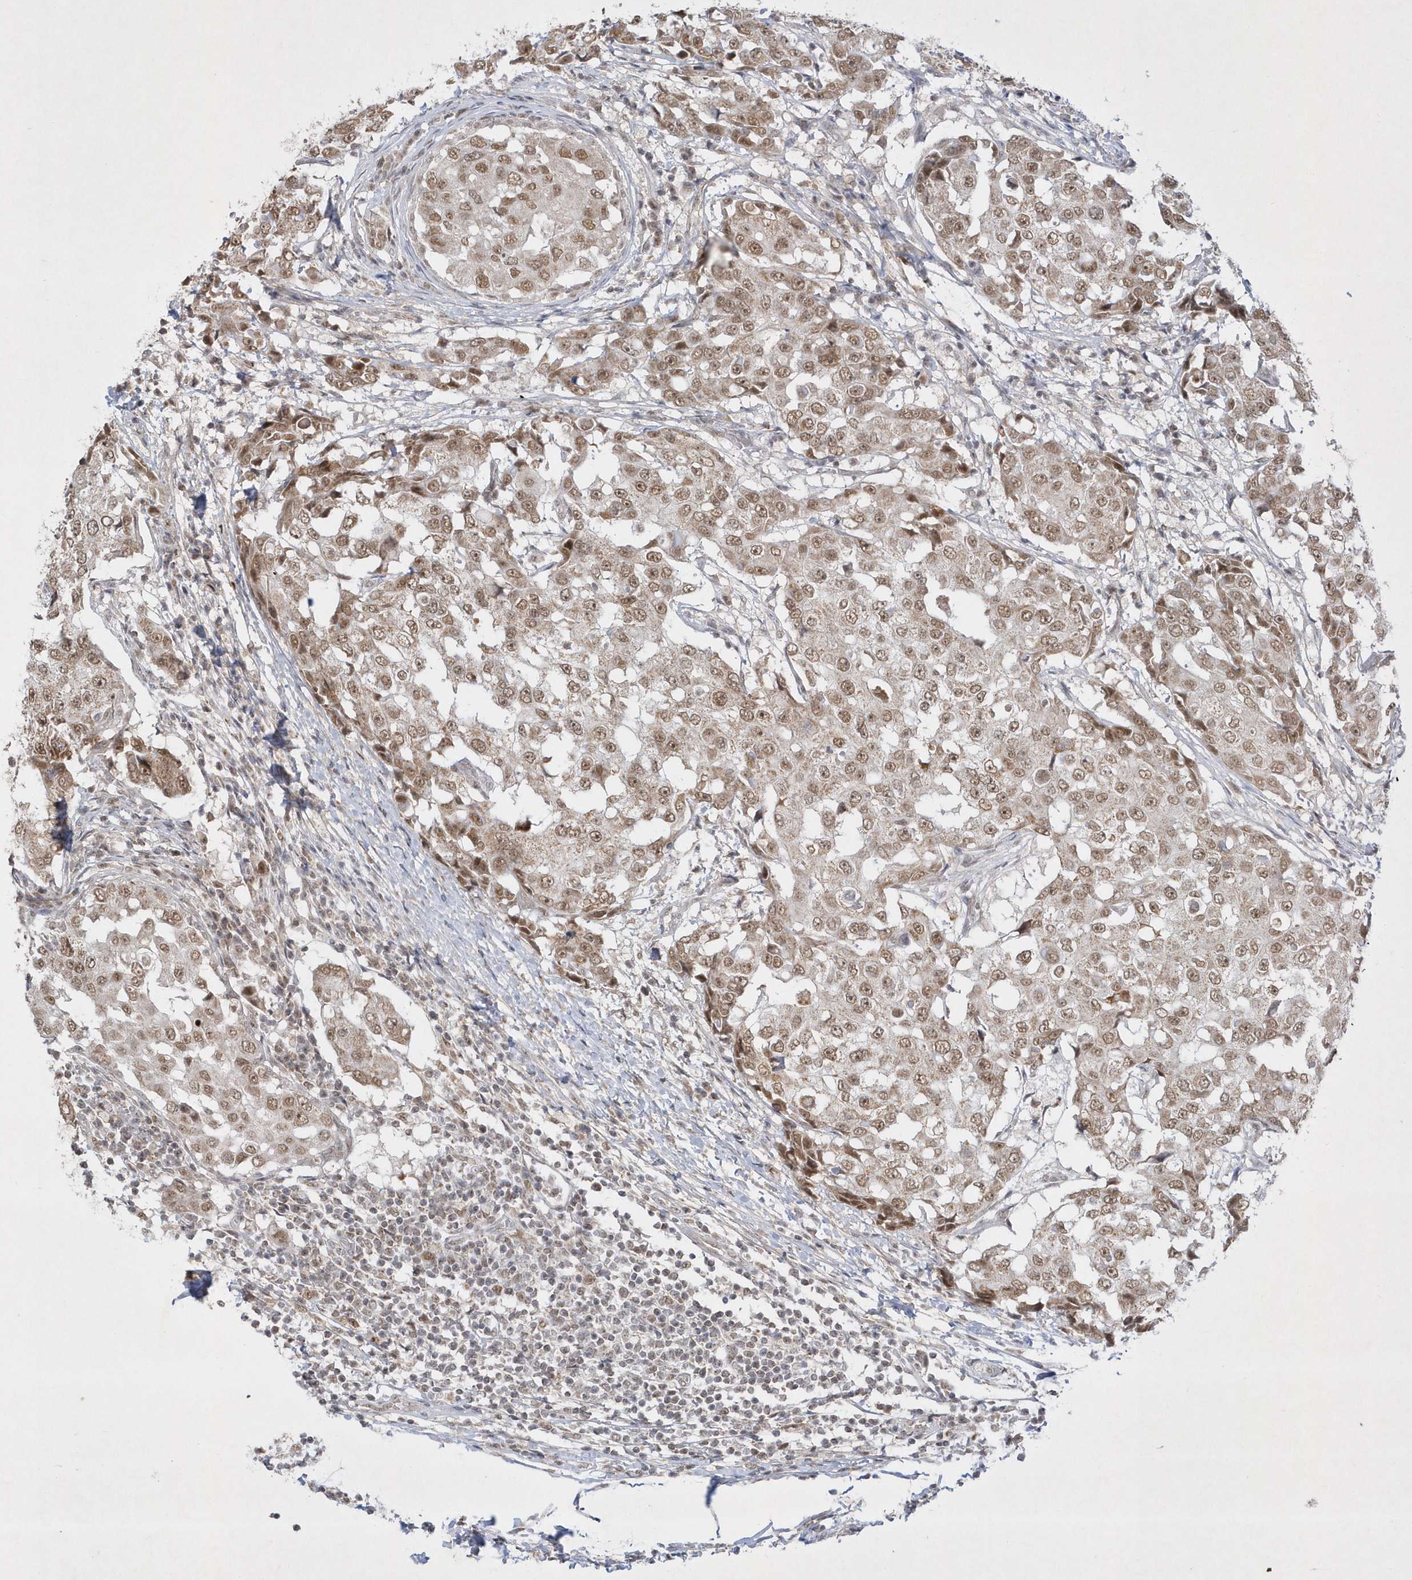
{"staining": {"intensity": "moderate", "quantity": ">75%", "location": "nuclear"}, "tissue": "breast cancer", "cell_type": "Tumor cells", "image_type": "cancer", "snomed": [{"axis": "morphology", "description": "Duct carcinoma"}, {"axis": "topography", "description": "Breast"}], "caption": "An image showing moderate nuclear staining in about >75% of tumor cells in infiltrating ductal carcinoma (breast), as visualized by brown immunohistochemical staining.", "gene": "CPSF3", "patient": {"sex": "female", "age": 27}}